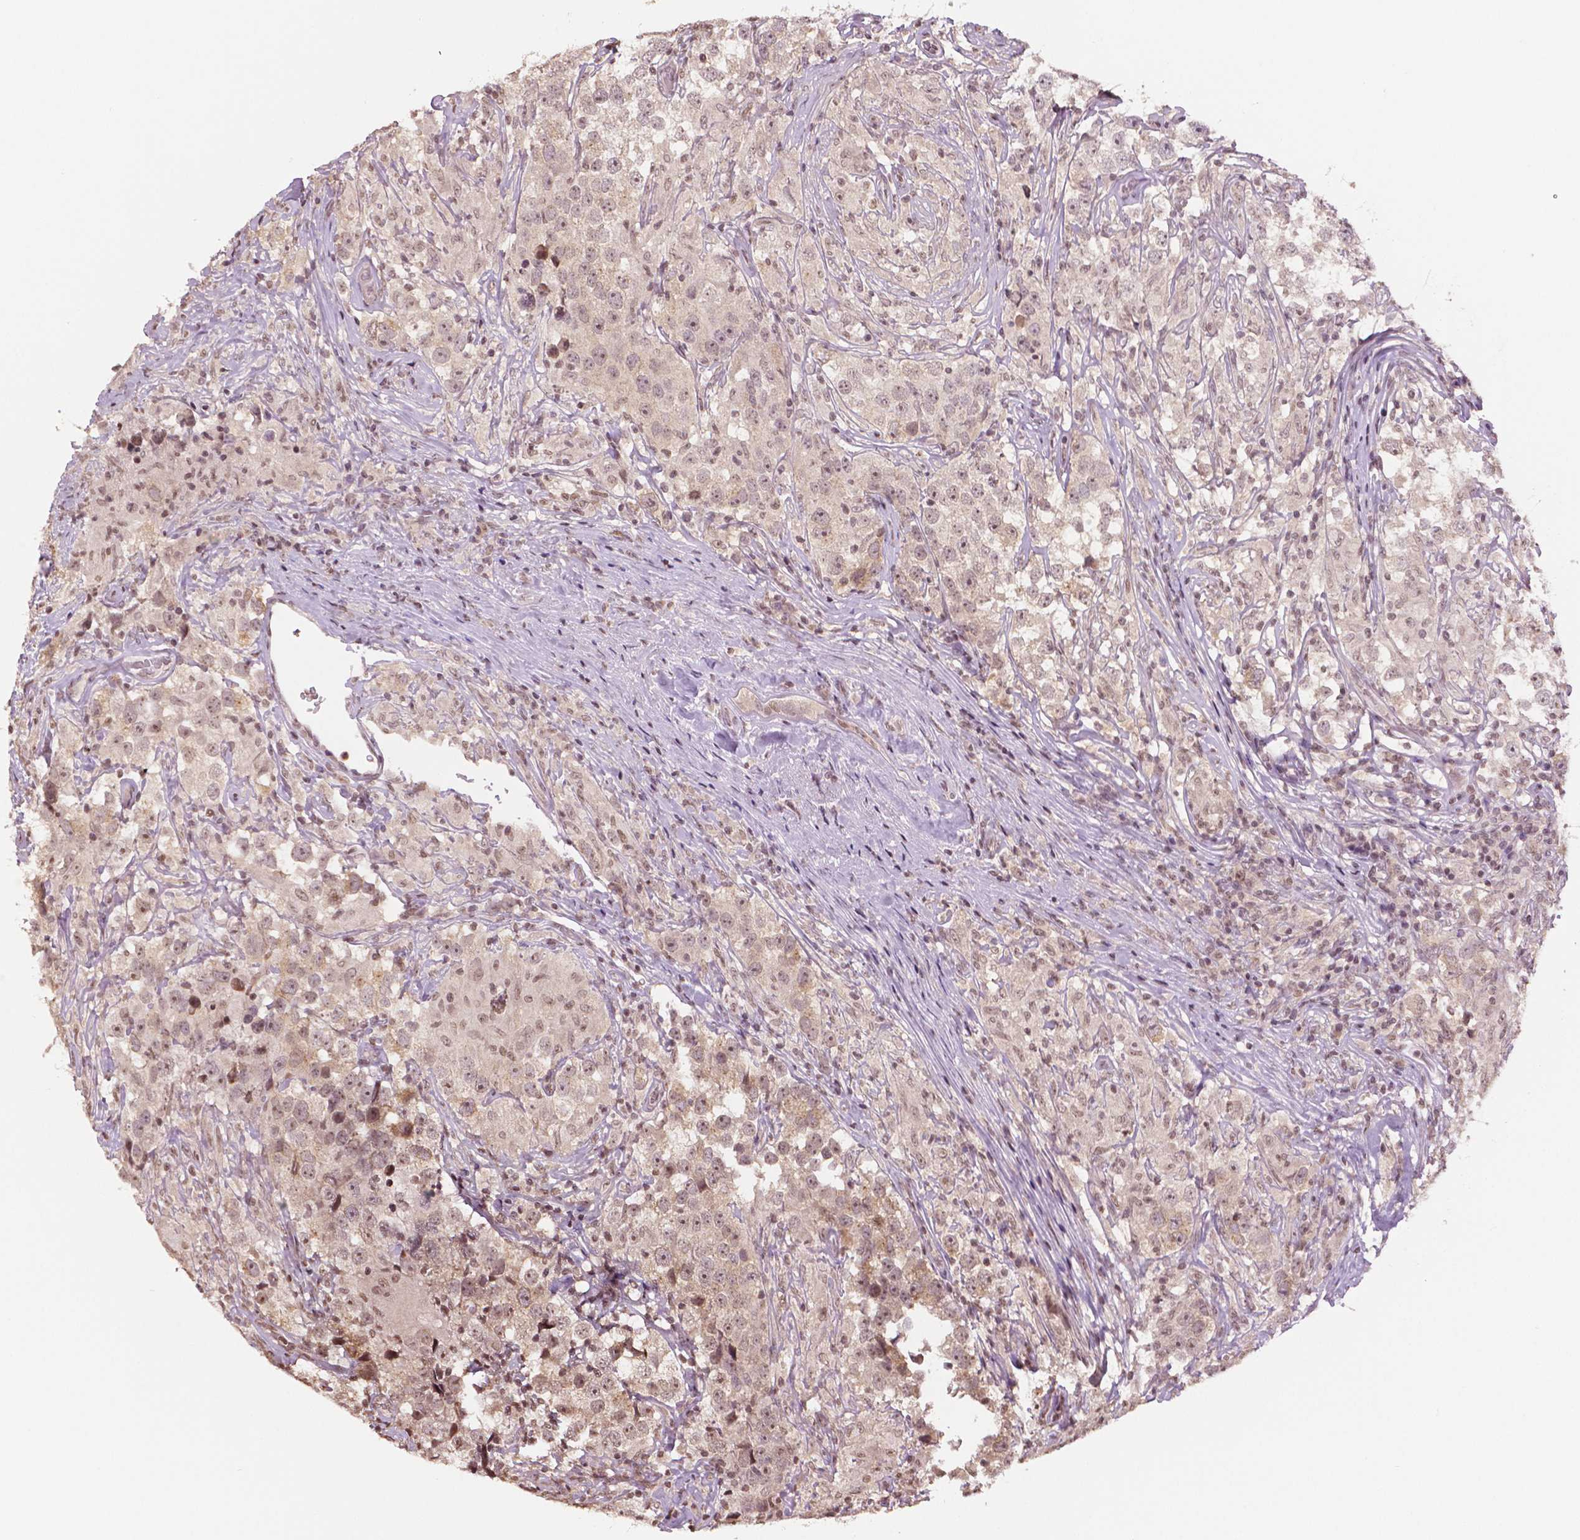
{"staining": {"intensity": "moderate", "quantity": ">75%", "location": "nuclear"}, "tissue": "testis cancer", "cell_type": "Tumor cells", "image_type": "cancer", "snomed": [{"axis": "morphology", "description": "Seminoma, NOS"}, {"axis": "topography", "description": "Testis"}], "caption": "Protein staining shows moderate nuclear staining in approximately >75% of tumor cells in testis cancer (seminoma).", "gene": "DEK", "patient": {"sex": "male", "age": 46}}